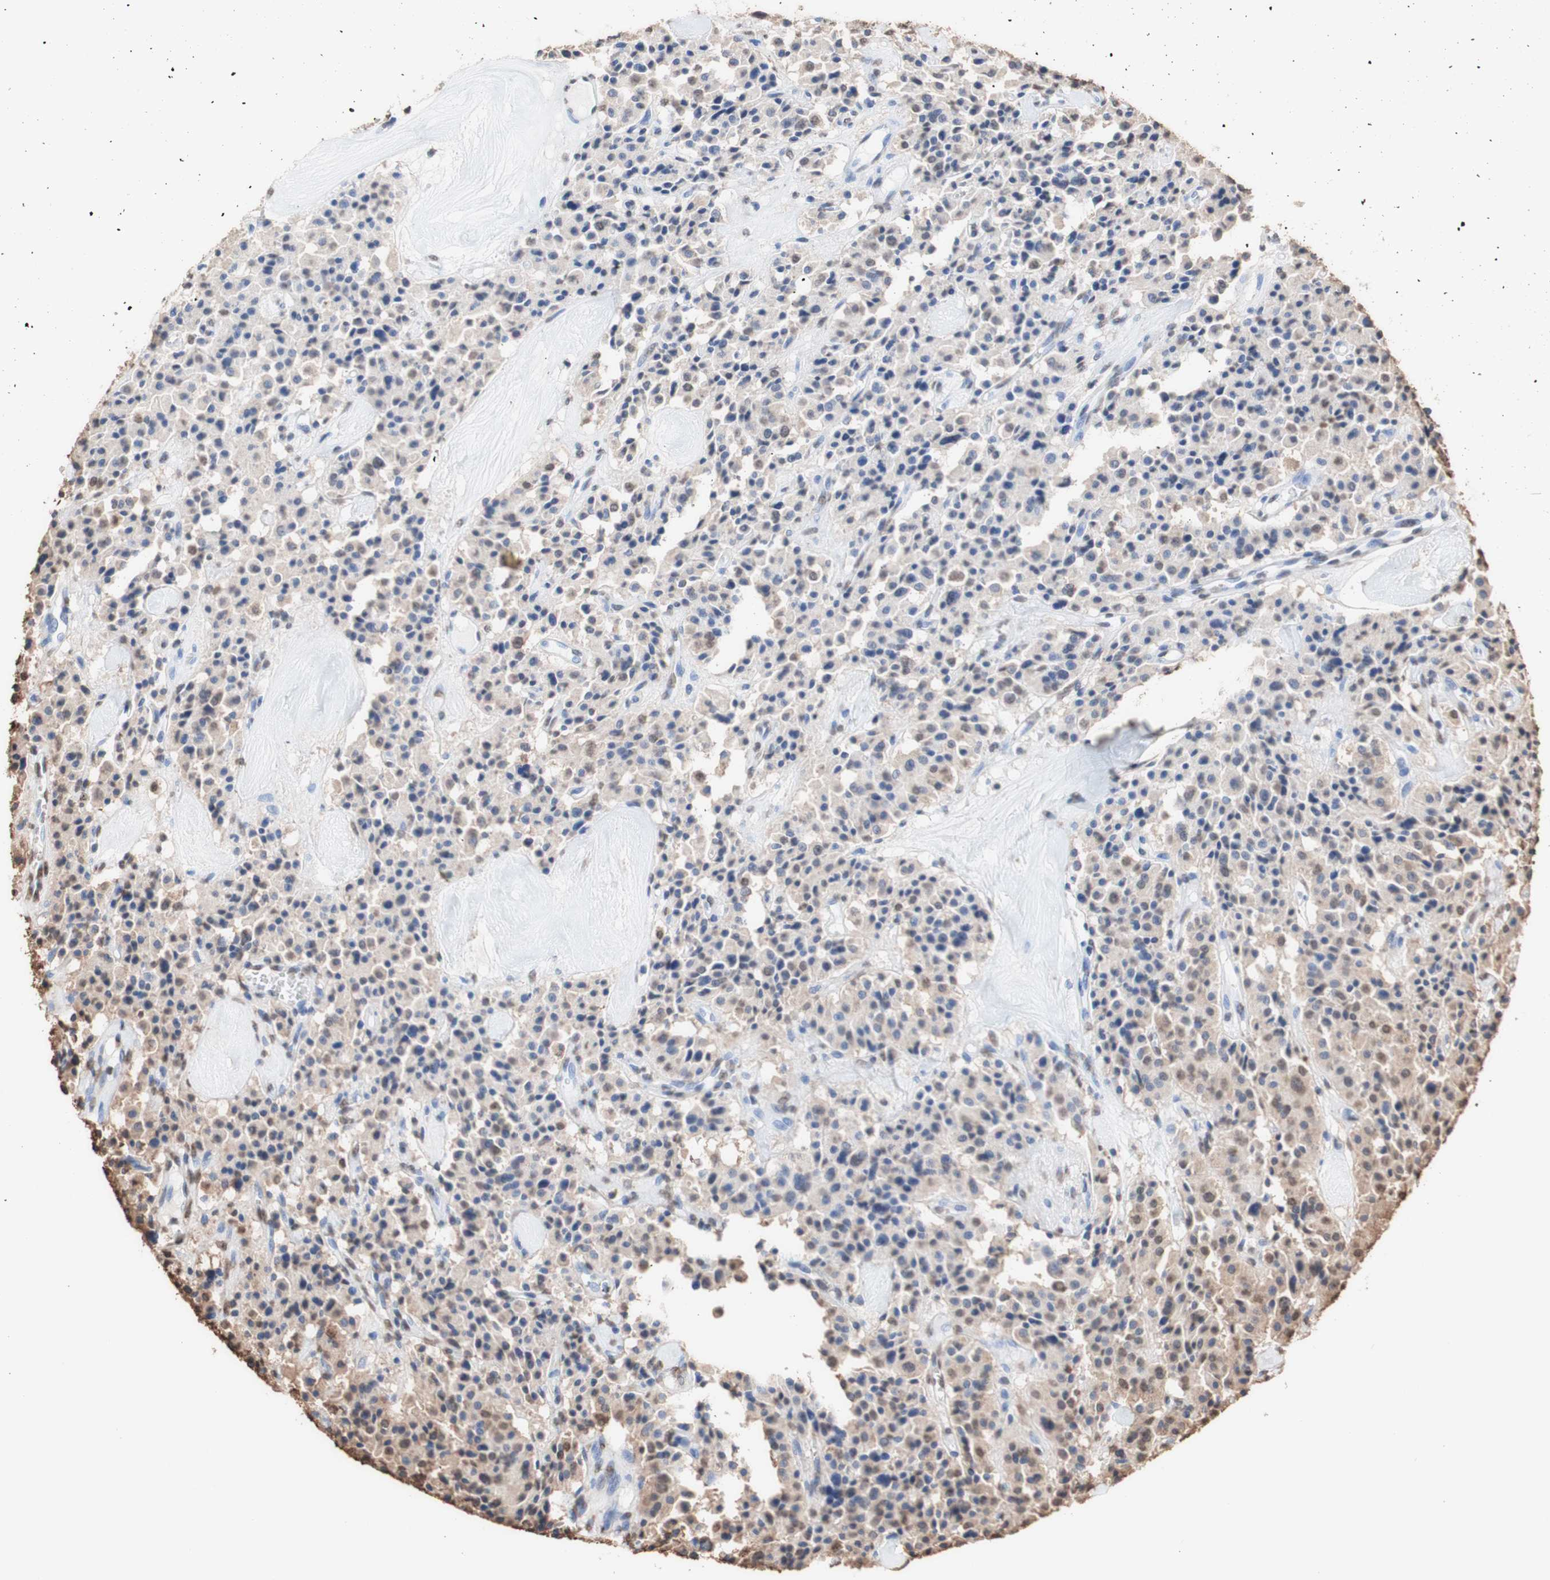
{"staining": {"intensity": "moderate", "quantity": "25%-75%", "location": "cytoplasmic/membranous,nuclear"}, "tissue": "carcinoid", "cell_type": "Tumor cells", "image_type": "cancer", "snomed": [{"axis": "morphology", "description": "Carcinoid, malignant, NOS"}, {"axis": "topography", "description": "Lung"}], "caption": "IHC image of neoplastic tissue: human carcinoid stained using IHC shows medium levels of moderate protein expression localized specifically in the cytoplasmic/membranous and nuclear of tumor cells, appearing as a cytoplasmic/membranous and nuclear brown color.", "gene": "PIDD1", "patient": {"sex": "male", "age": 30}}